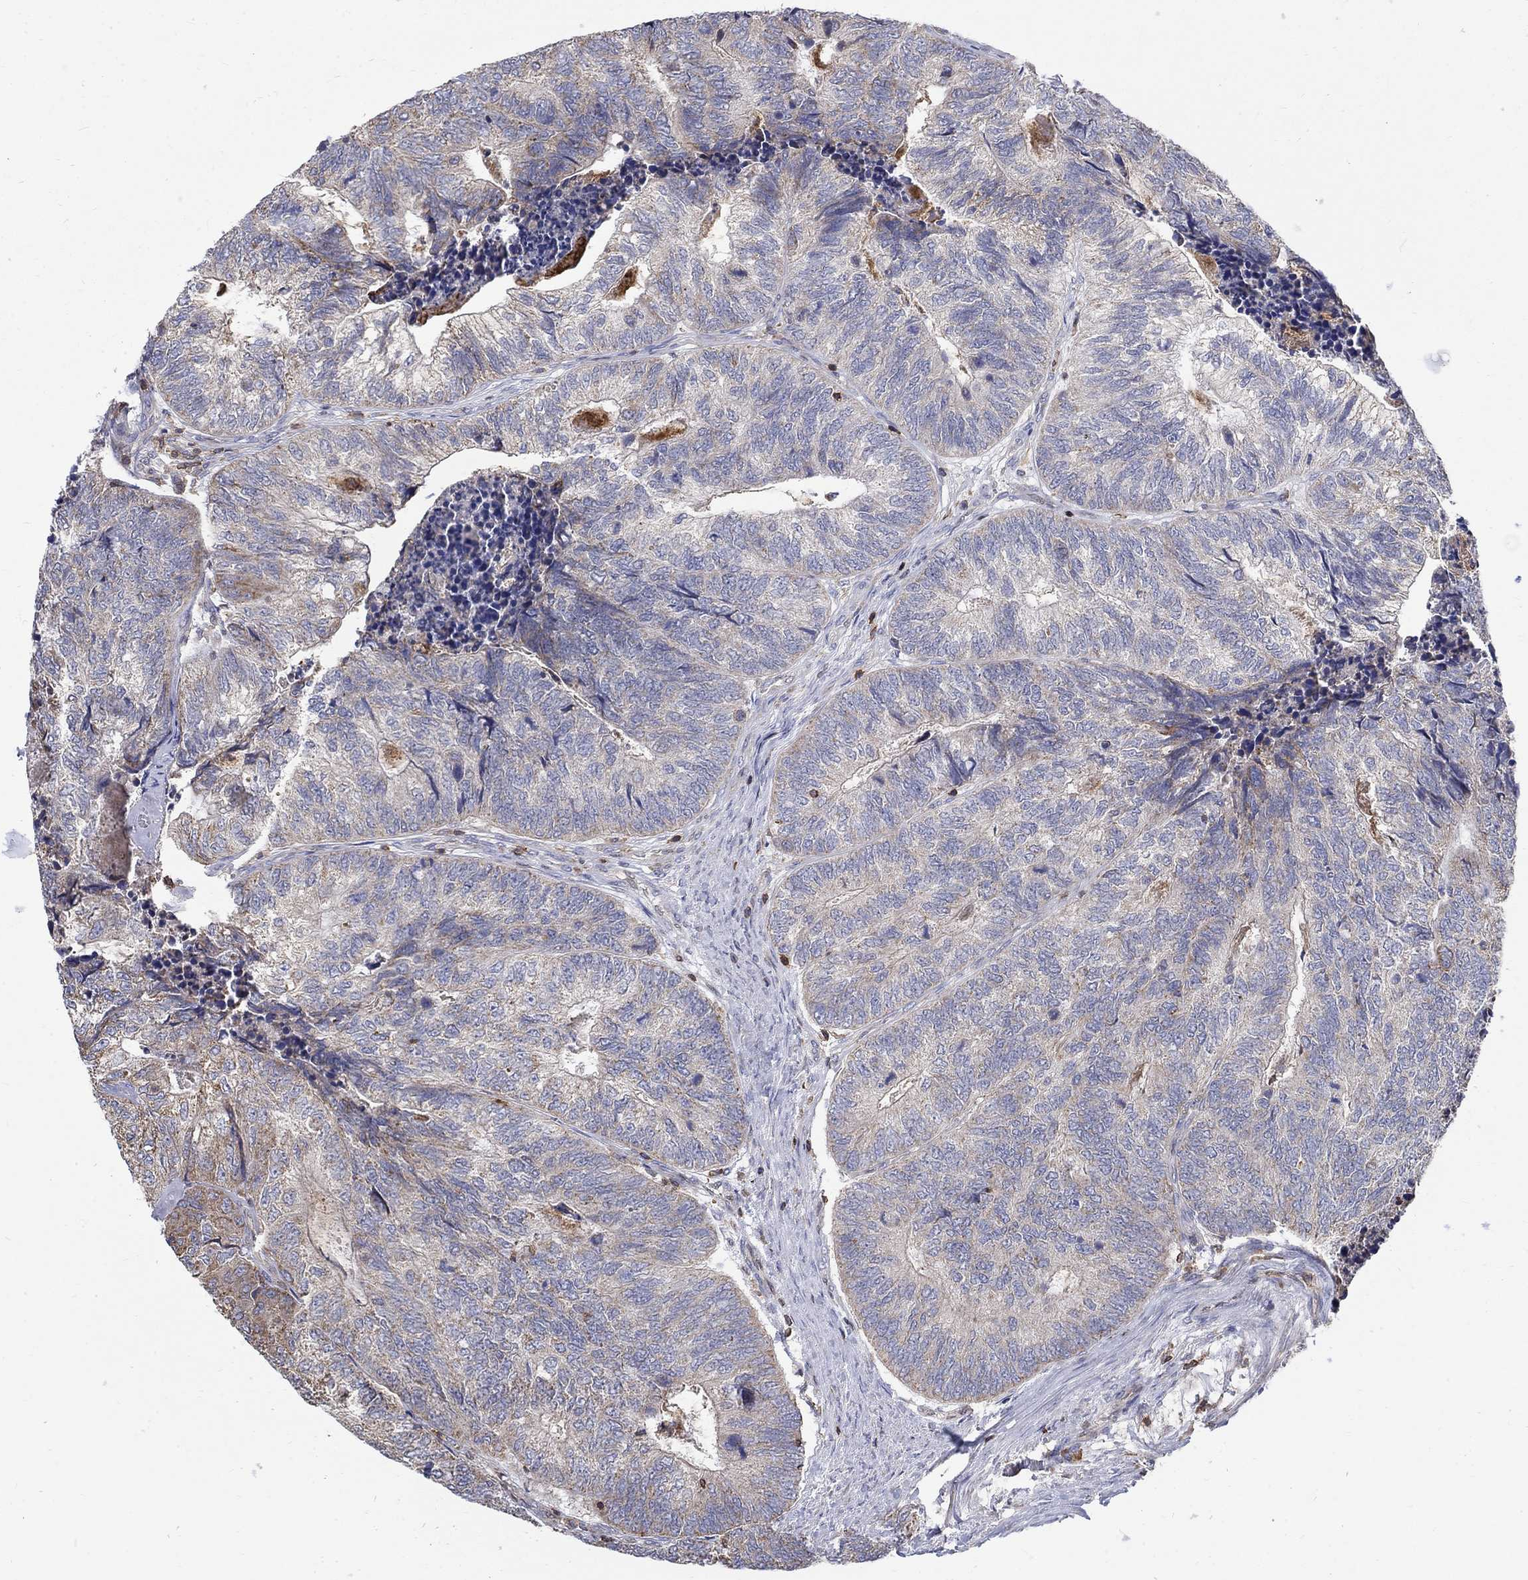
{"staining": {"intensity": "weak", "quantity": "<25%", "location": "cytoplasmic/membranous"}, "tissue": "colorectal cancer", "cell_type": "Tumor cells", "image_type": "cancer", "snomed": [{"axis": "morphology", "description": "Adenocarcinoma, NOS"}, {"axis": "topography", "description": "Colon"}], "caption": "DAB immunohistochemical staining of colorectal adenocarcinoma displays no significant expression in tumor cells.", "gene": "AGAP2", "patient": {"sex": "female", "age": 67}}